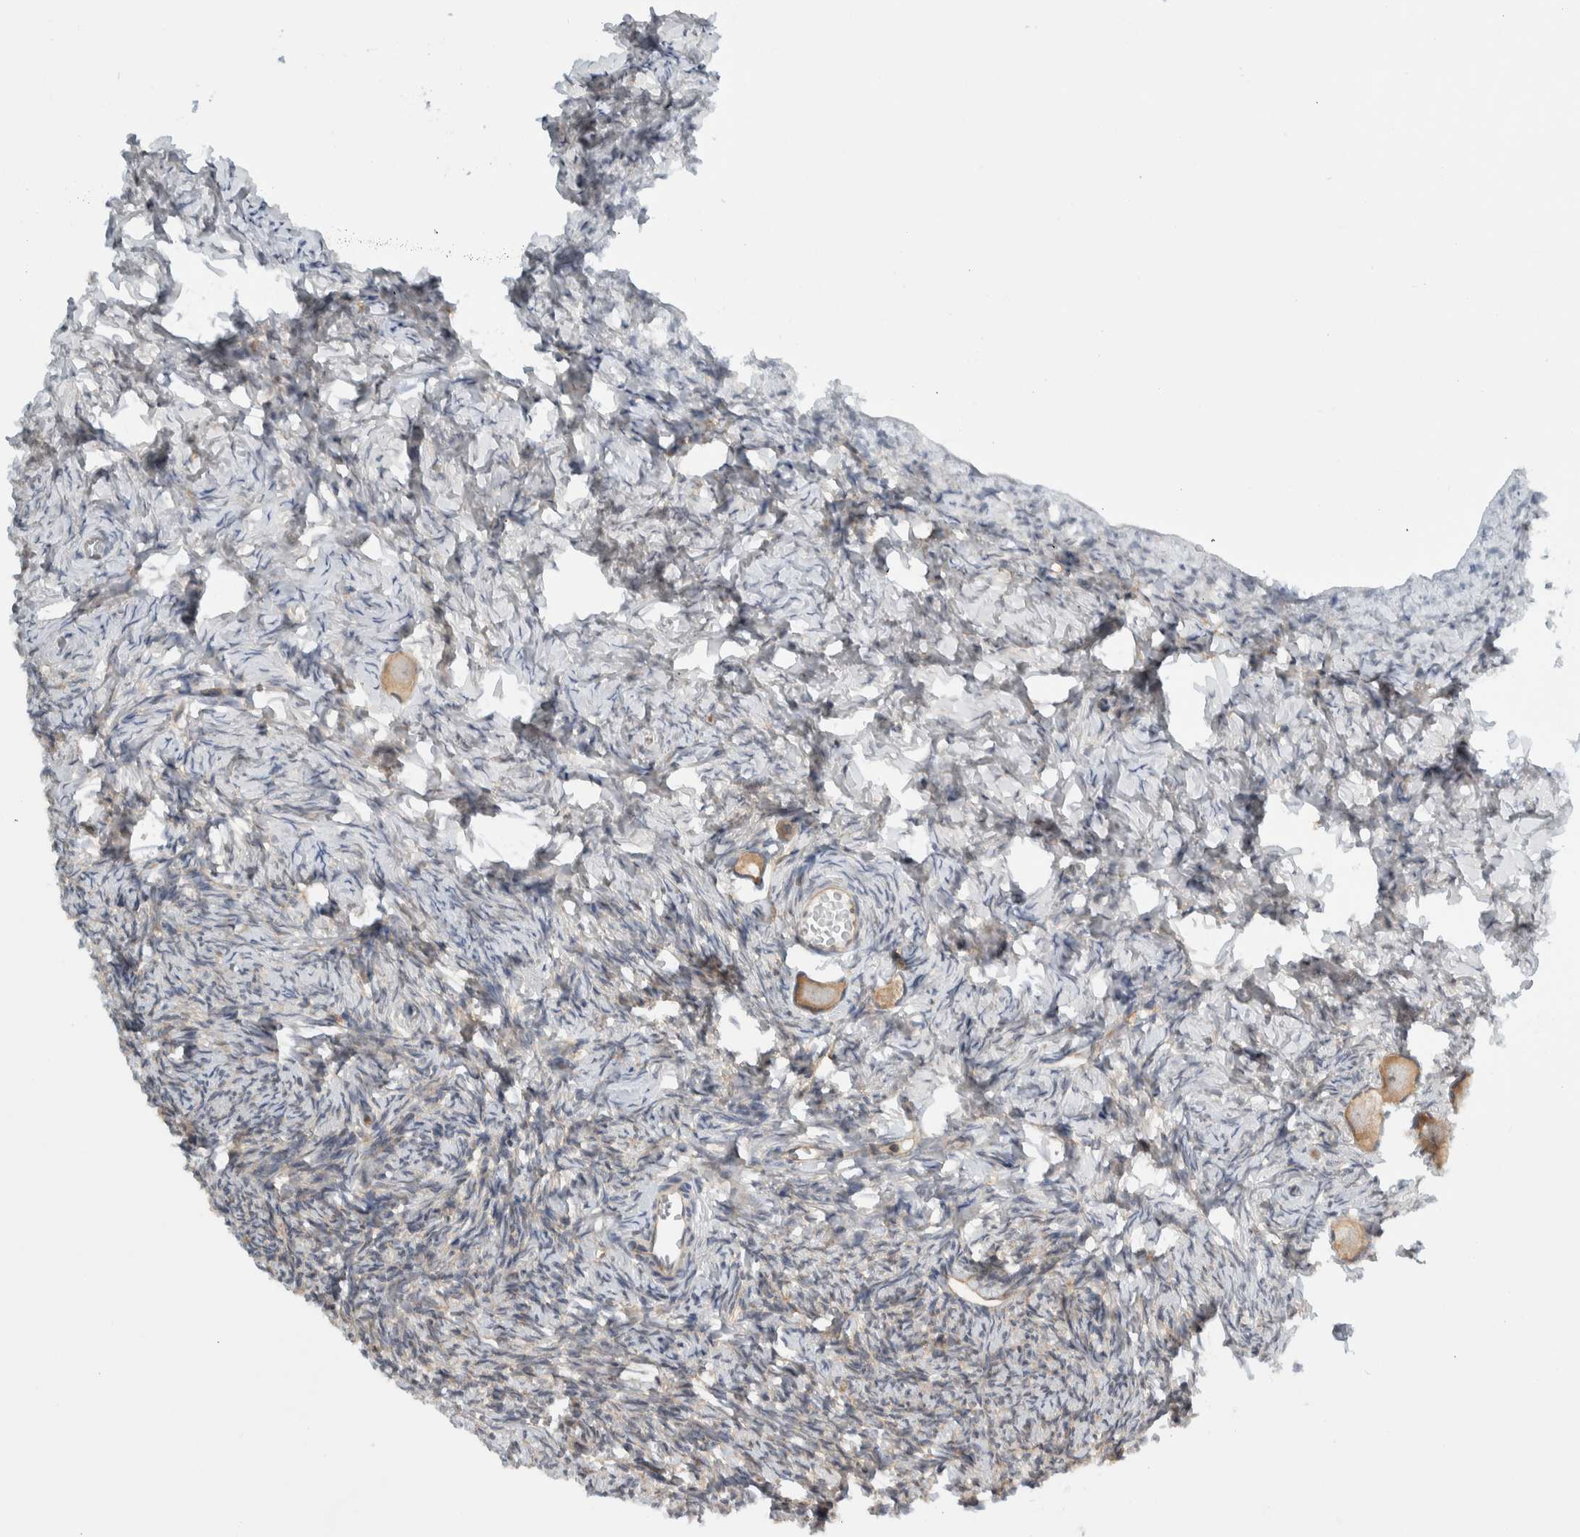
{"staining": {"intensity": "weak", "quantity": ">75%", "location": "cytoplasmic/membranous"}, "tissue": "ovary", "cell_type": "Follicle cells", "image_type": "normal", "snomed": [{"axis": "morphology", "description": "Normal tissue, NOS"}, {"axis": "topography", "description": "Ovary"}], "caption": "This is a micrograph of immunohistochemistry (IHC) staining of unremarkable ovary, which shows weak expression in the cytoplasmic/membranous of follicle cells.", "gene": "CCDC43", "patient": {"sex": "female", "age": 27}}